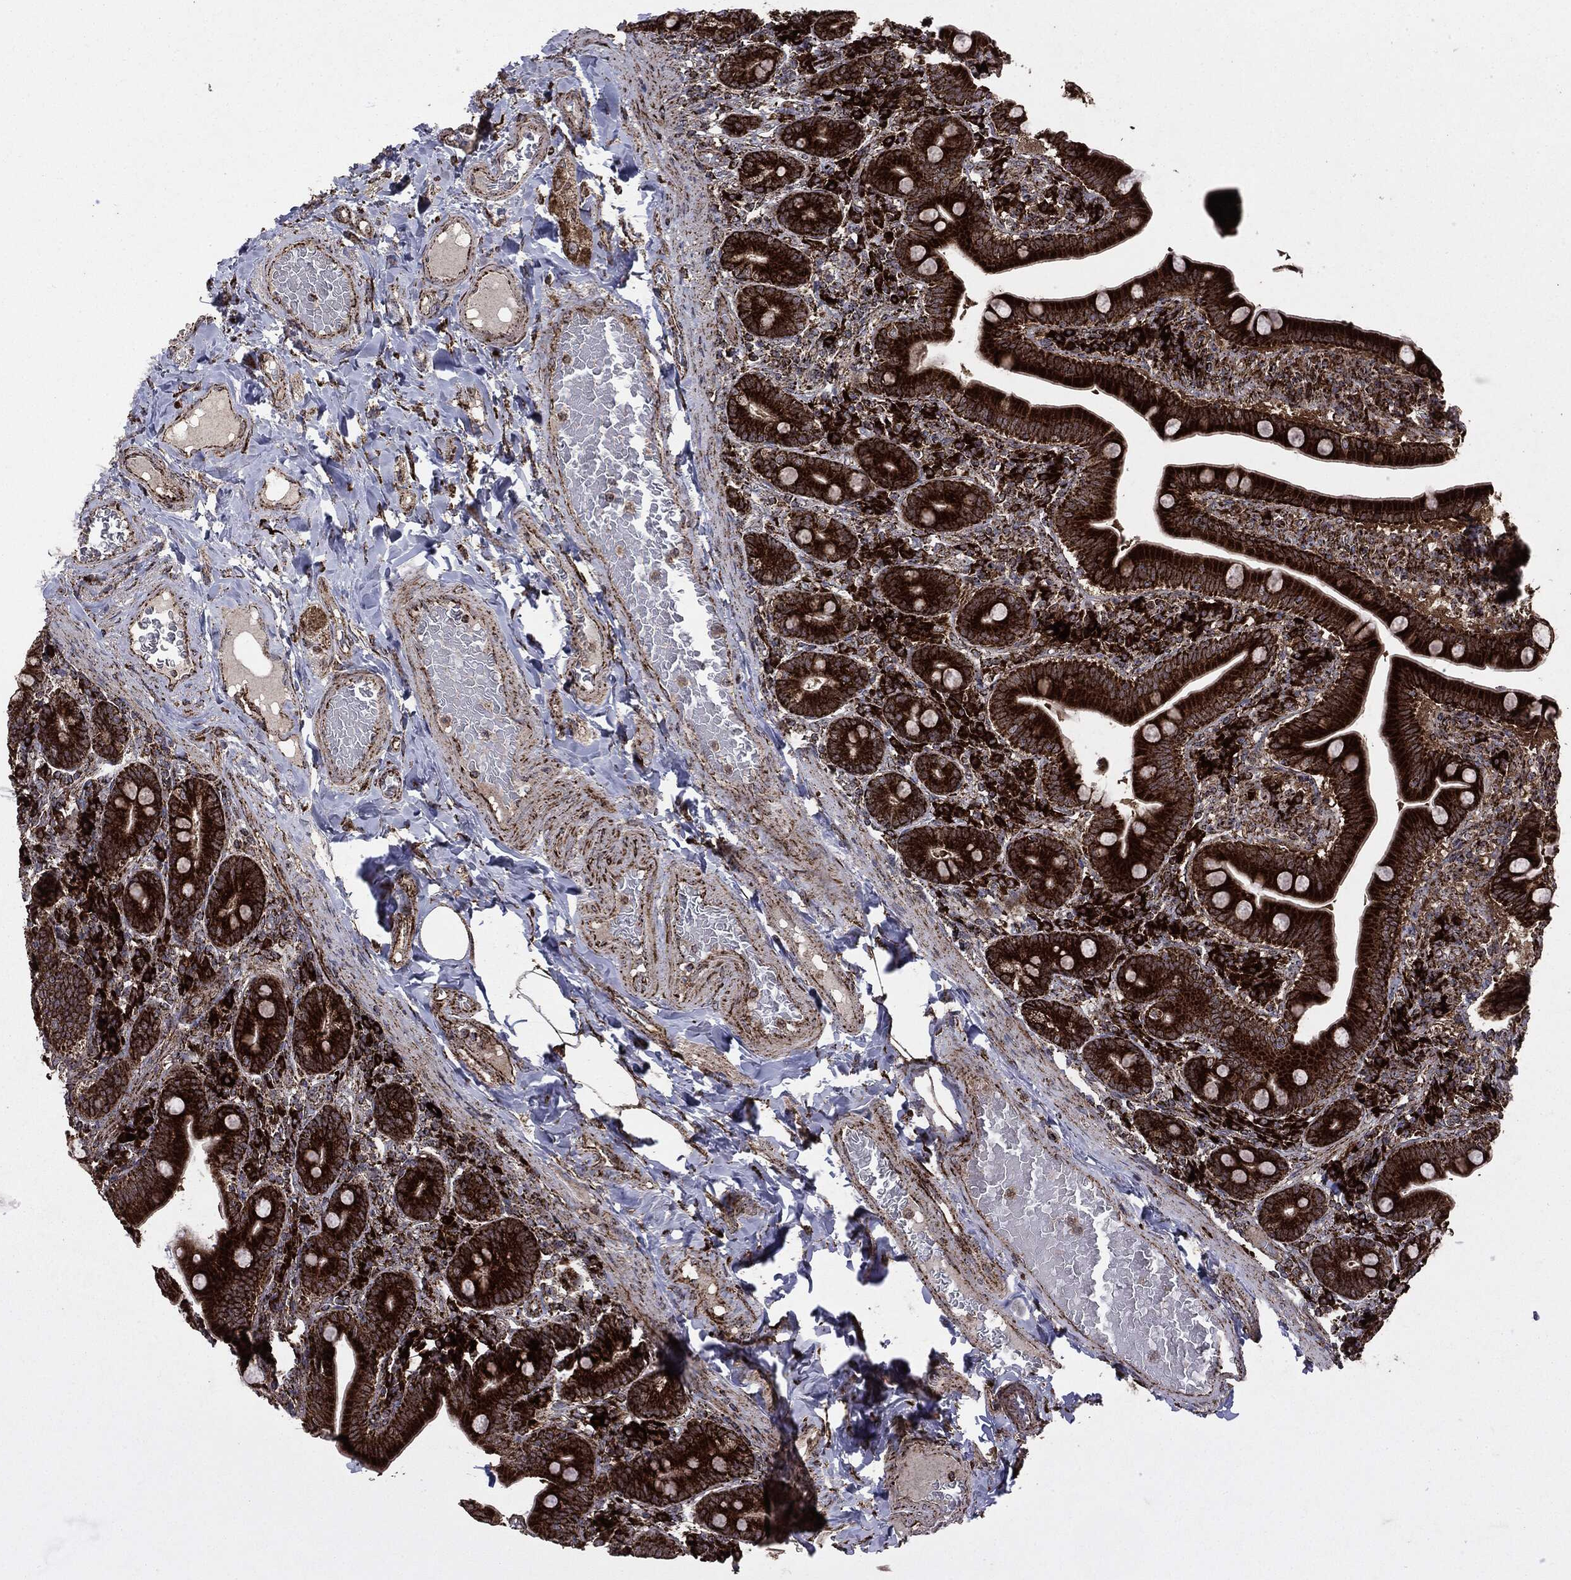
{"staining": {"intensity": "strong", "quantity": ">75%", "location": "cytoplasmic/membranous"}, "tissue": "small intestine", "cell_type": "Glandular cells", "image_type": "normal", "snomed": [{"axis": "morphology", "description": "Normal tissue, NOS"}, {"axis": "topography", "description": "Small intestine"}], "caption": "Brown immunohistochemical staining in benign small intestine displays strong cytoplasmic/membranous staining in approximately >75% of glandular cells.", "gene": "MAP2K1", "patient": {"sex": "male", "age": 66}}